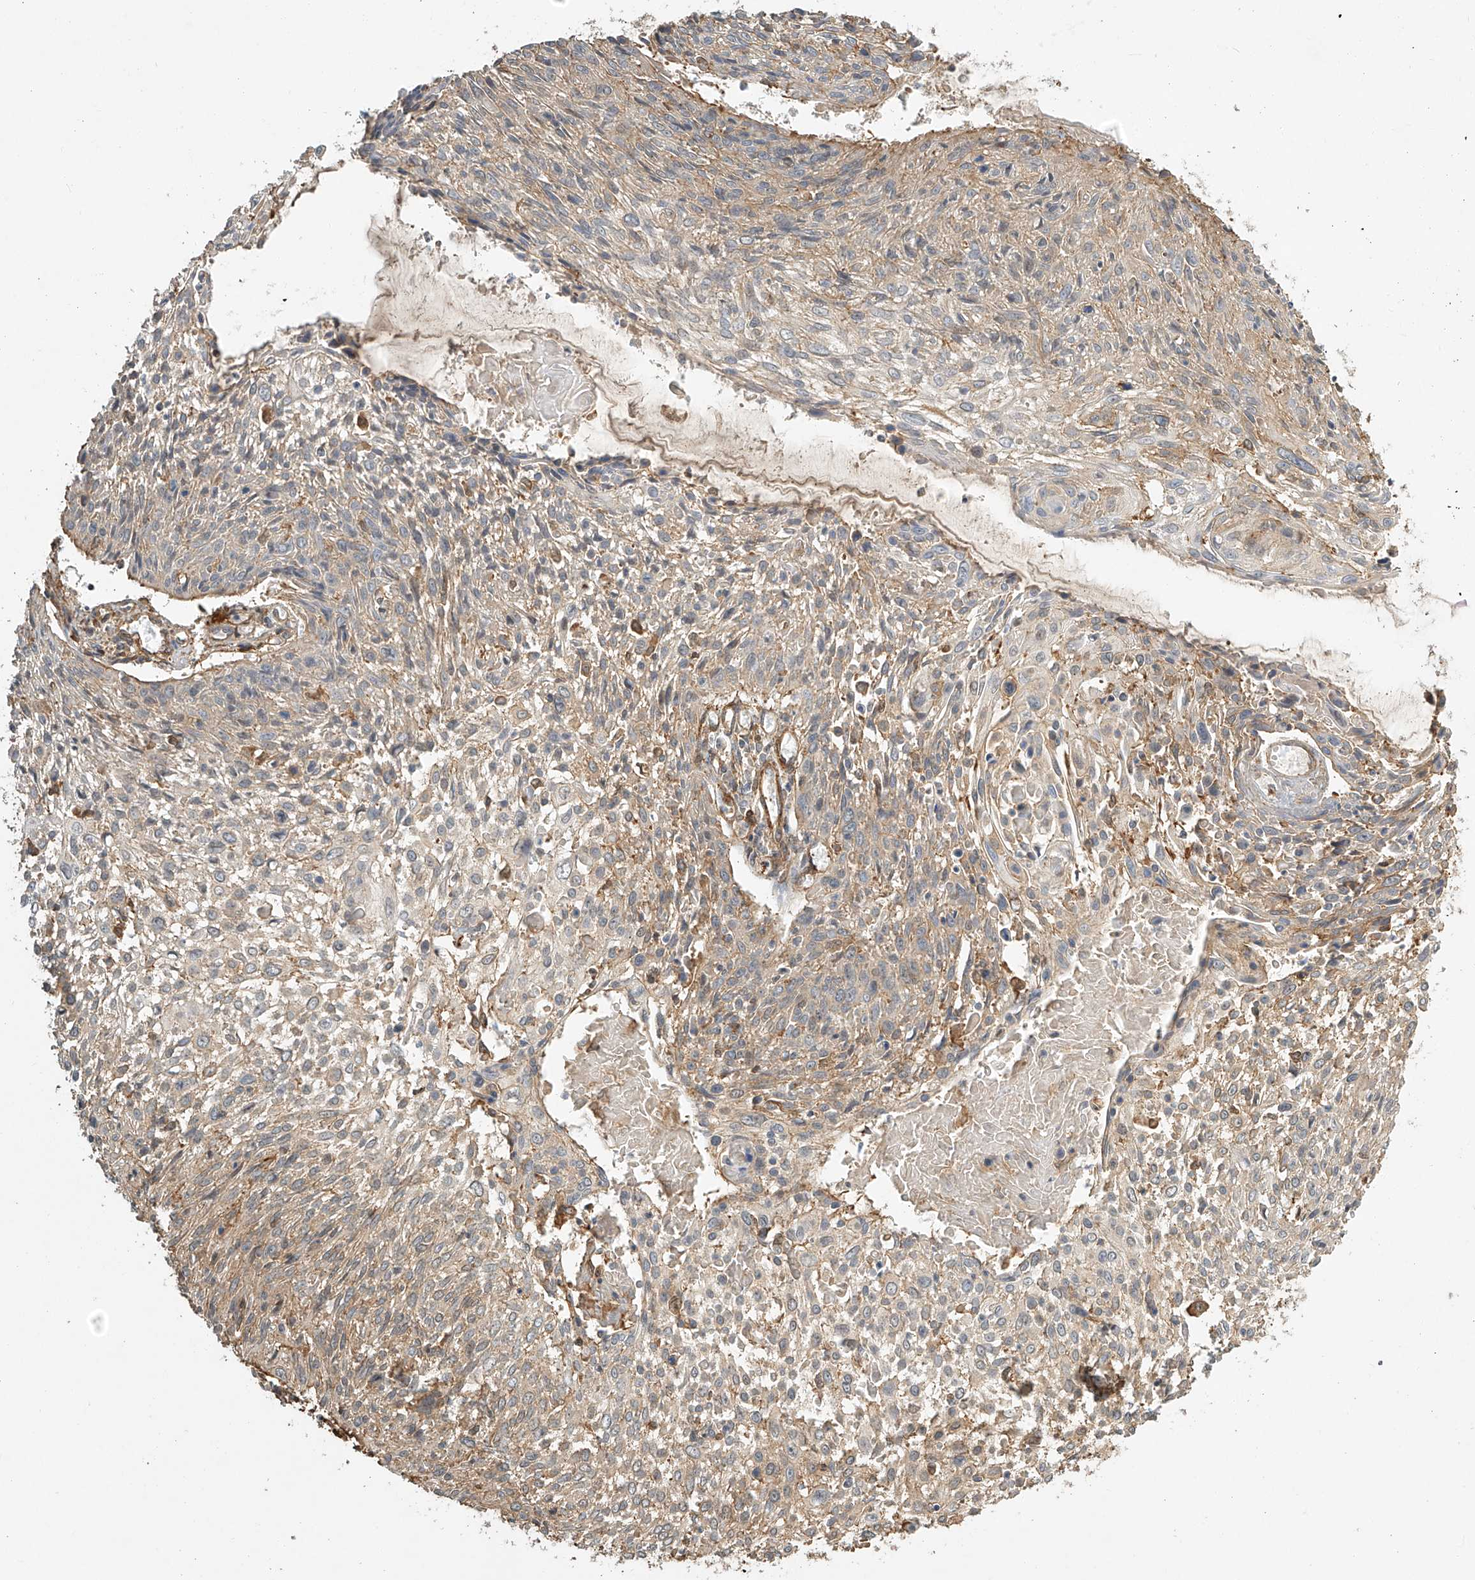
{"staining": {"intensity": "weak", "quantity": "25%-75%", "location": "cytoplasmic/membranous"}, "tissue": "cervical cancer", "cell_type": "Tumor cells", "image_type": "cancer", "snomed": [{"axis": "morphology", "description": "Squamous cell carcinoma, NOS"}, {"axis": "topography", "description": "Cervix"}], "caption": "IHC of cervical cancer (squamous cell carcinoma) reveals low levels of weak cytoplasmic/membranous expression in about 25%-75% of tumor cells.", "gene": "CSMD3", "patient": {"sex": "female", "age": 51}}